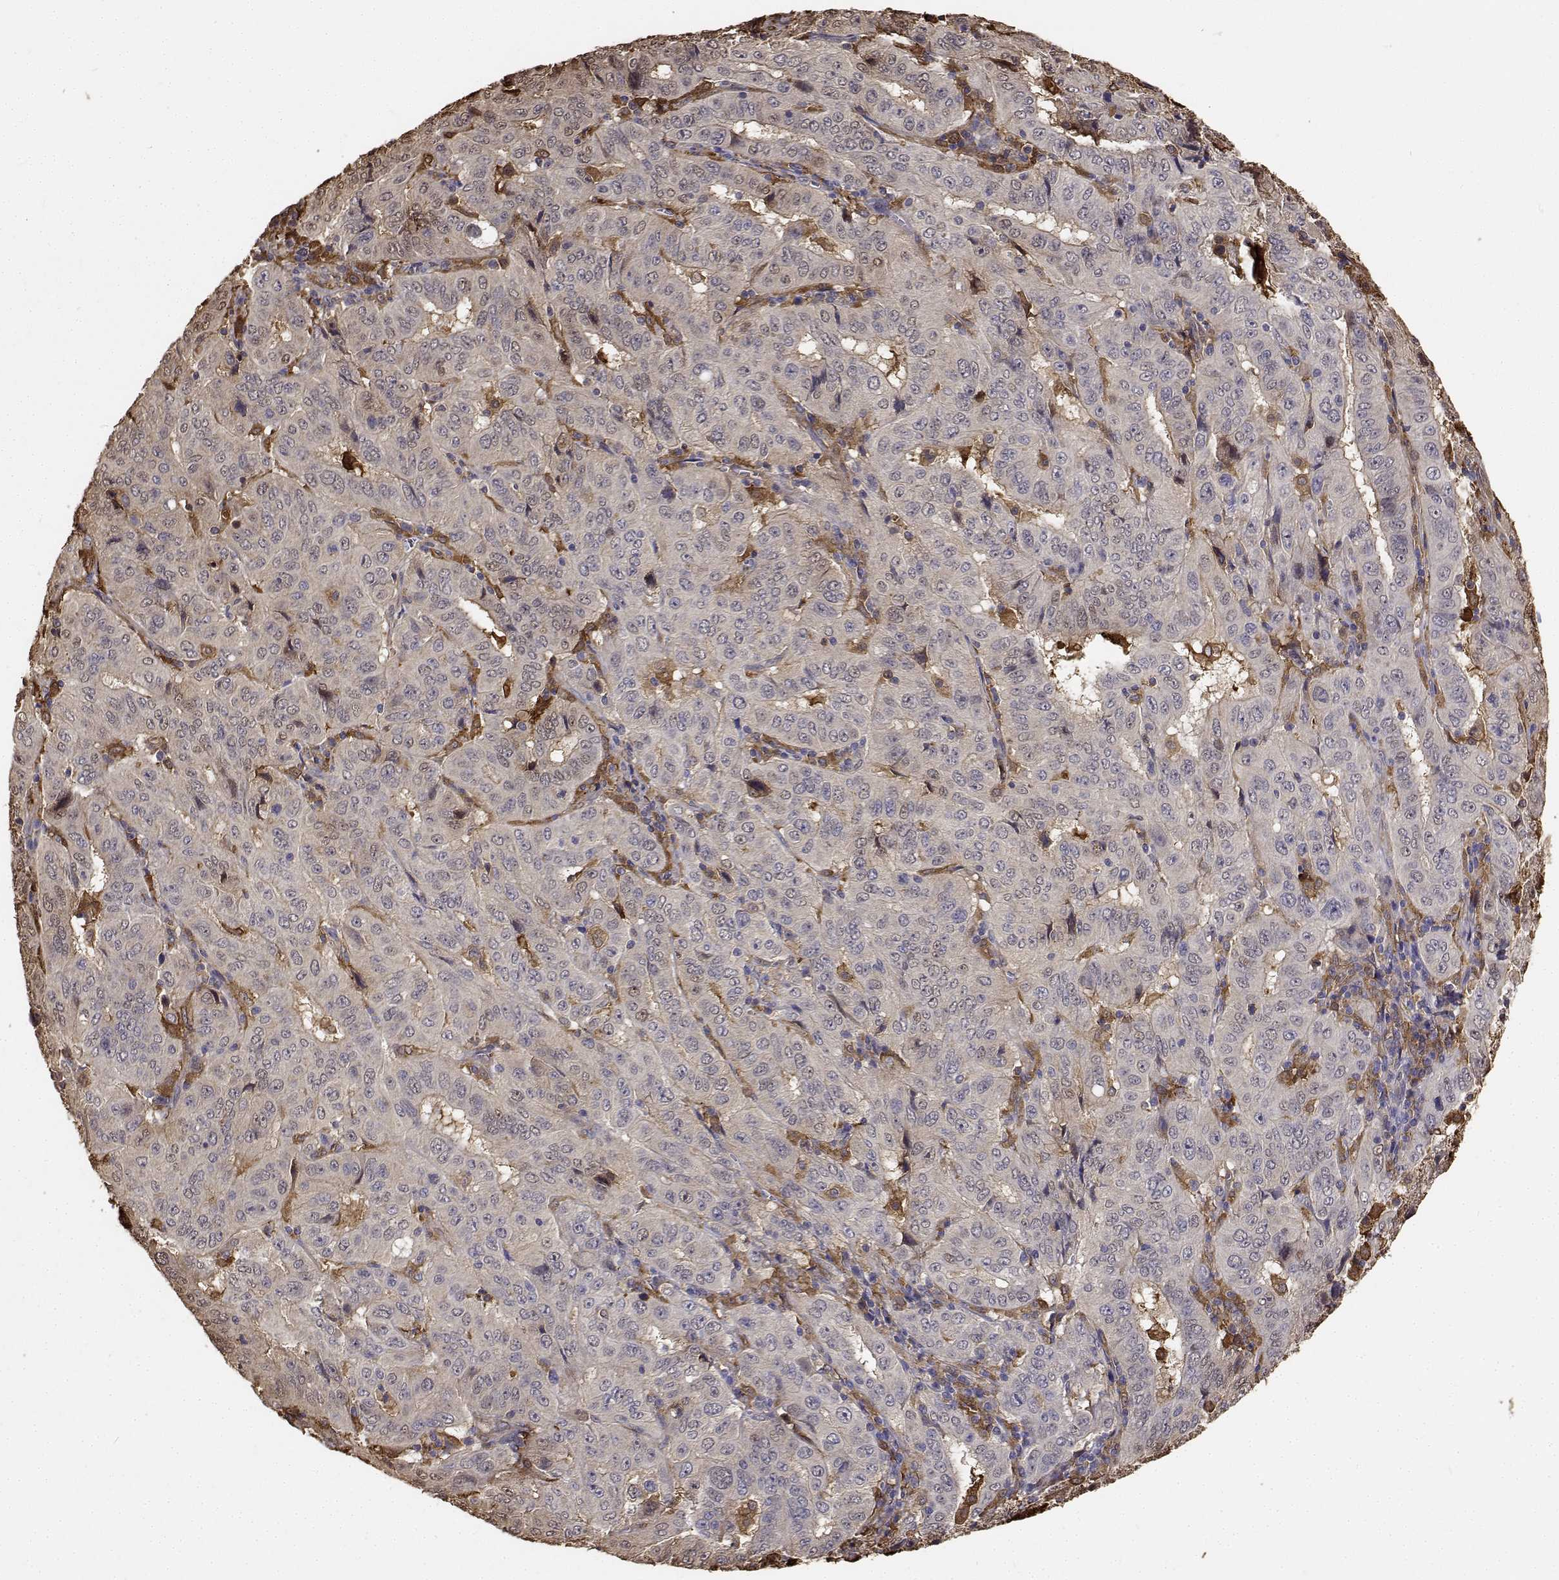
{"staining": {"intensity": "negative", "quantity": "none", "location": "none"}, "tissue": "pancreatic cancer", "cell_type": "Tumor cells", "image_type": "cancer", "snomed": [{"axis": "morphology", "description": "Adenocarcinoma, NOS"}, {"axis": "topography", "description": "Pancreas"}], "caption": "This photomicrograph is of pancreatic cancer stained with immunohistochemistry to label a protein in brown with the nuclei are counter-stained blue. There is no expression in tumor cells.", "gene": "PCID2", "patient": {"sex": "male", "age": 63}}